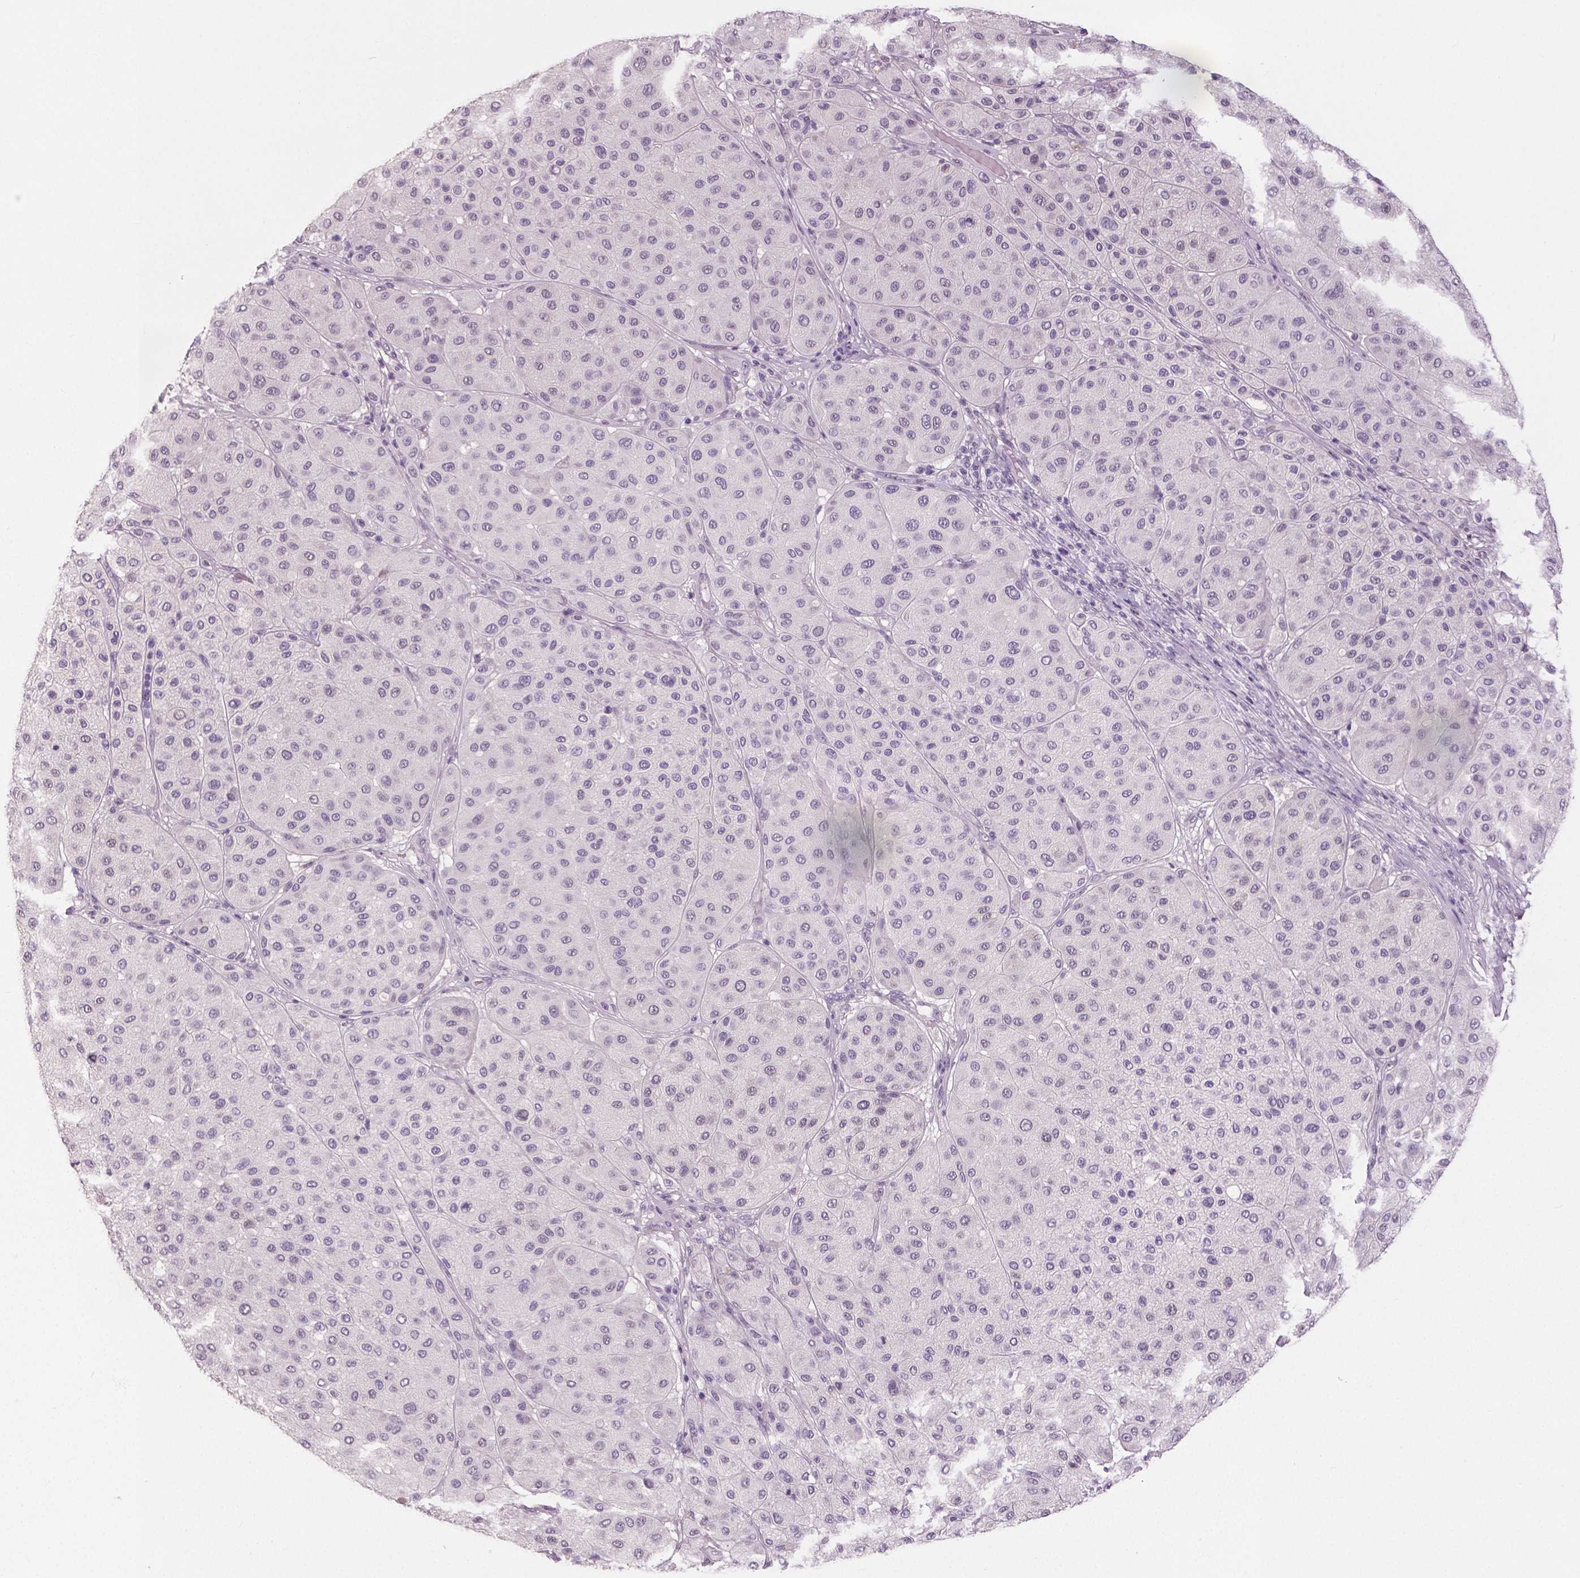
{"staining": {"intensity": "negative", "quantity": "none", "location": "none"}, "tissue": "melanoma", "cell_type": "Tumor cells", "image_type": "cancer", "snomed": [{"axis": "morphology", "description": "Malignant melanoma, Metastatic site"}, {"axis": "topography", "description": "Smooth muscle"}], "caption": "DAB (3,3'-diaminobenzidine) immunohistochemical staining of human melanoma exhibits no significant expression in tumor cells.", "gene": "NECAB1", "patient": {"sex": "male", "age": 41}}